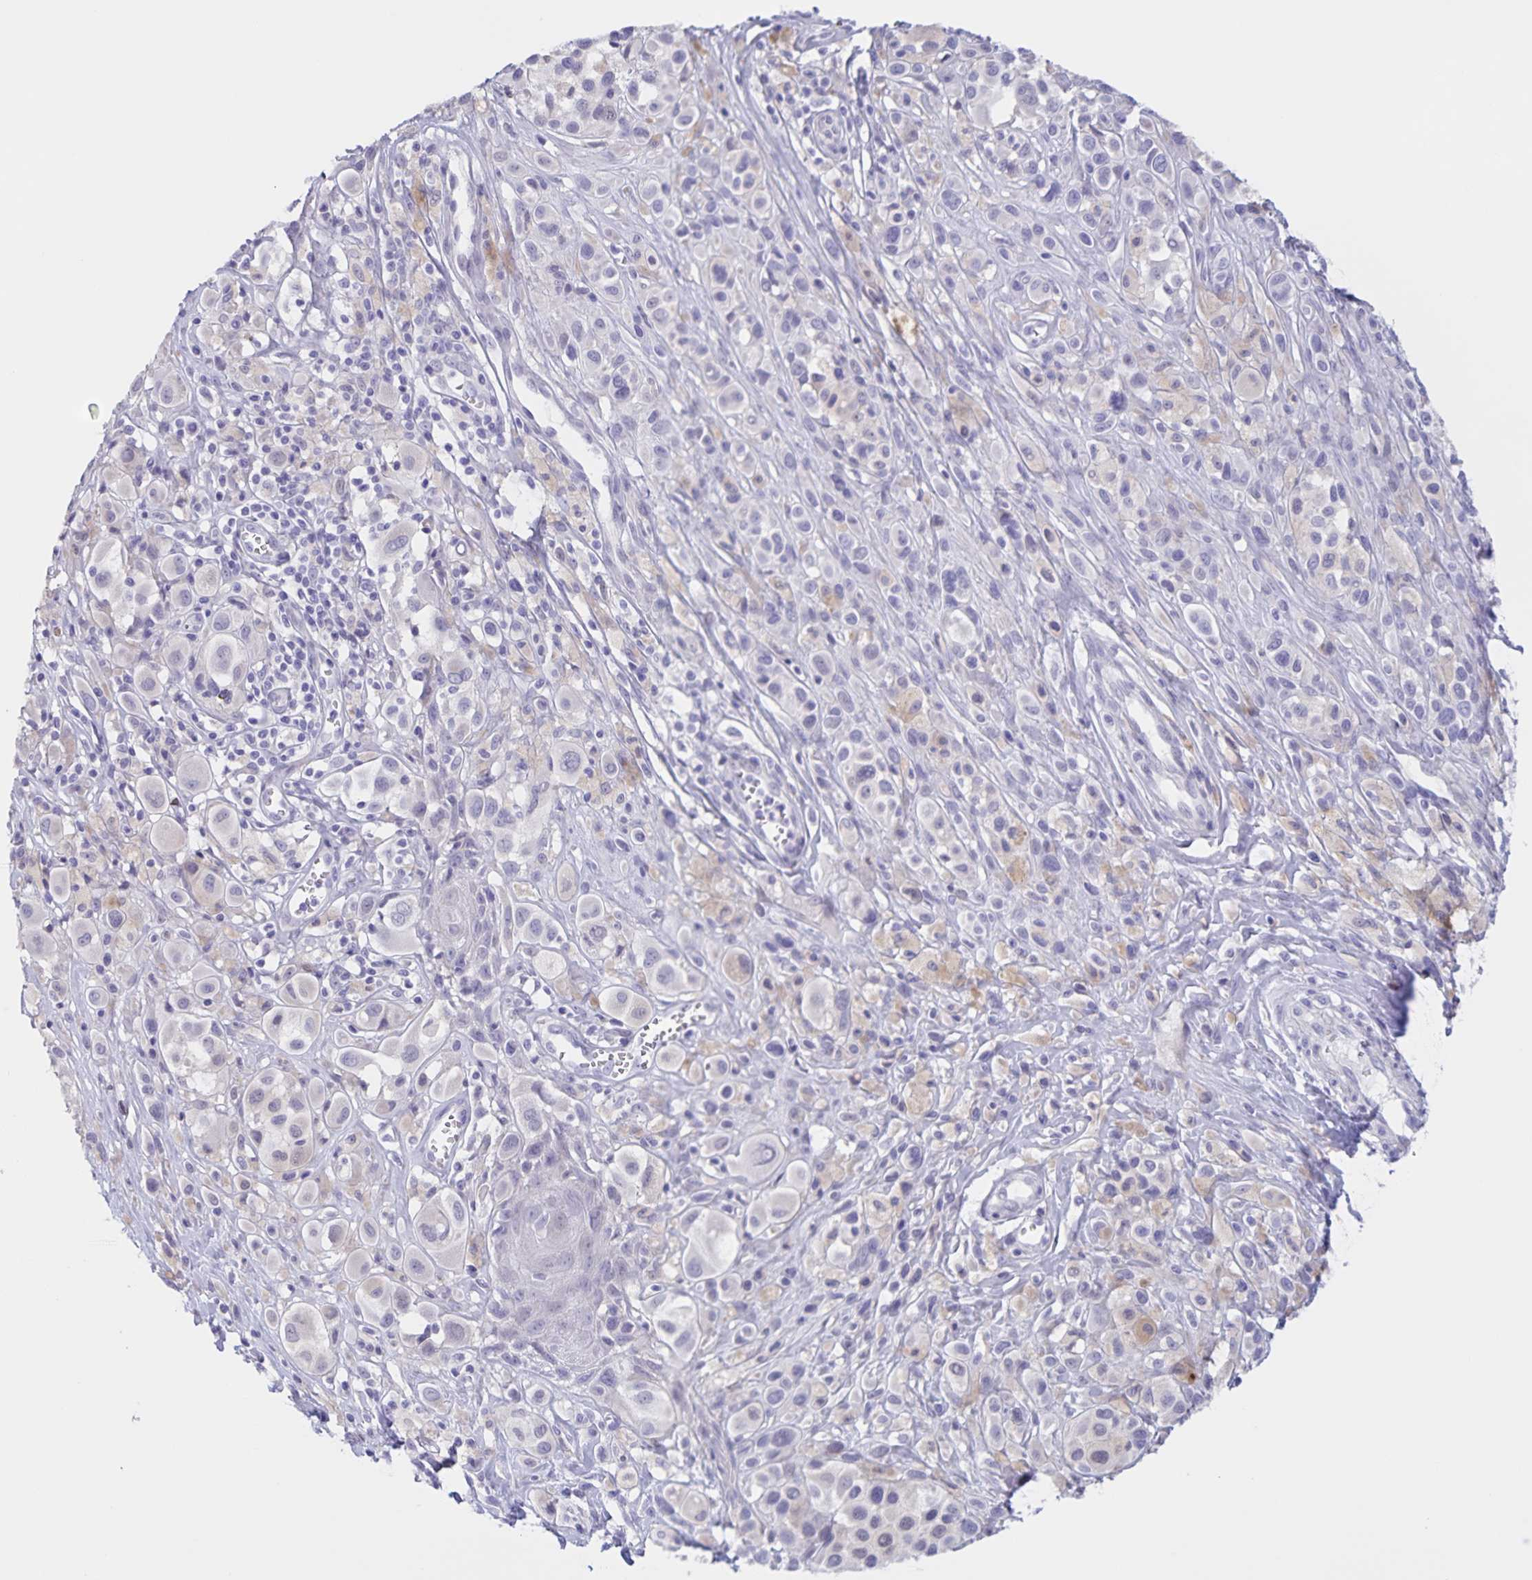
{"staining": {"intensity": "negative", "quantity": "none", "location": "none"}, "tissue": "melanoma", "cell_type": "Tumor cells", "image_type": "cancer", "snomed": [{"axis": "morphology", "description": "Malignant melanoma, NOS"}, {"axis": "topography", "description": "Skin"}], "caption": "High power microscopy image of an immunohistochemistry micrograph of melanoma, revealing no significant staining in tumor cells. The staining is performed using DAB (3,3'-diaminobenzidine) brown chromogen with nuclei counter-stained in using hematoxylin.", "gene": "DMGDH", "patient": {"sex": "male", "age": 77}}